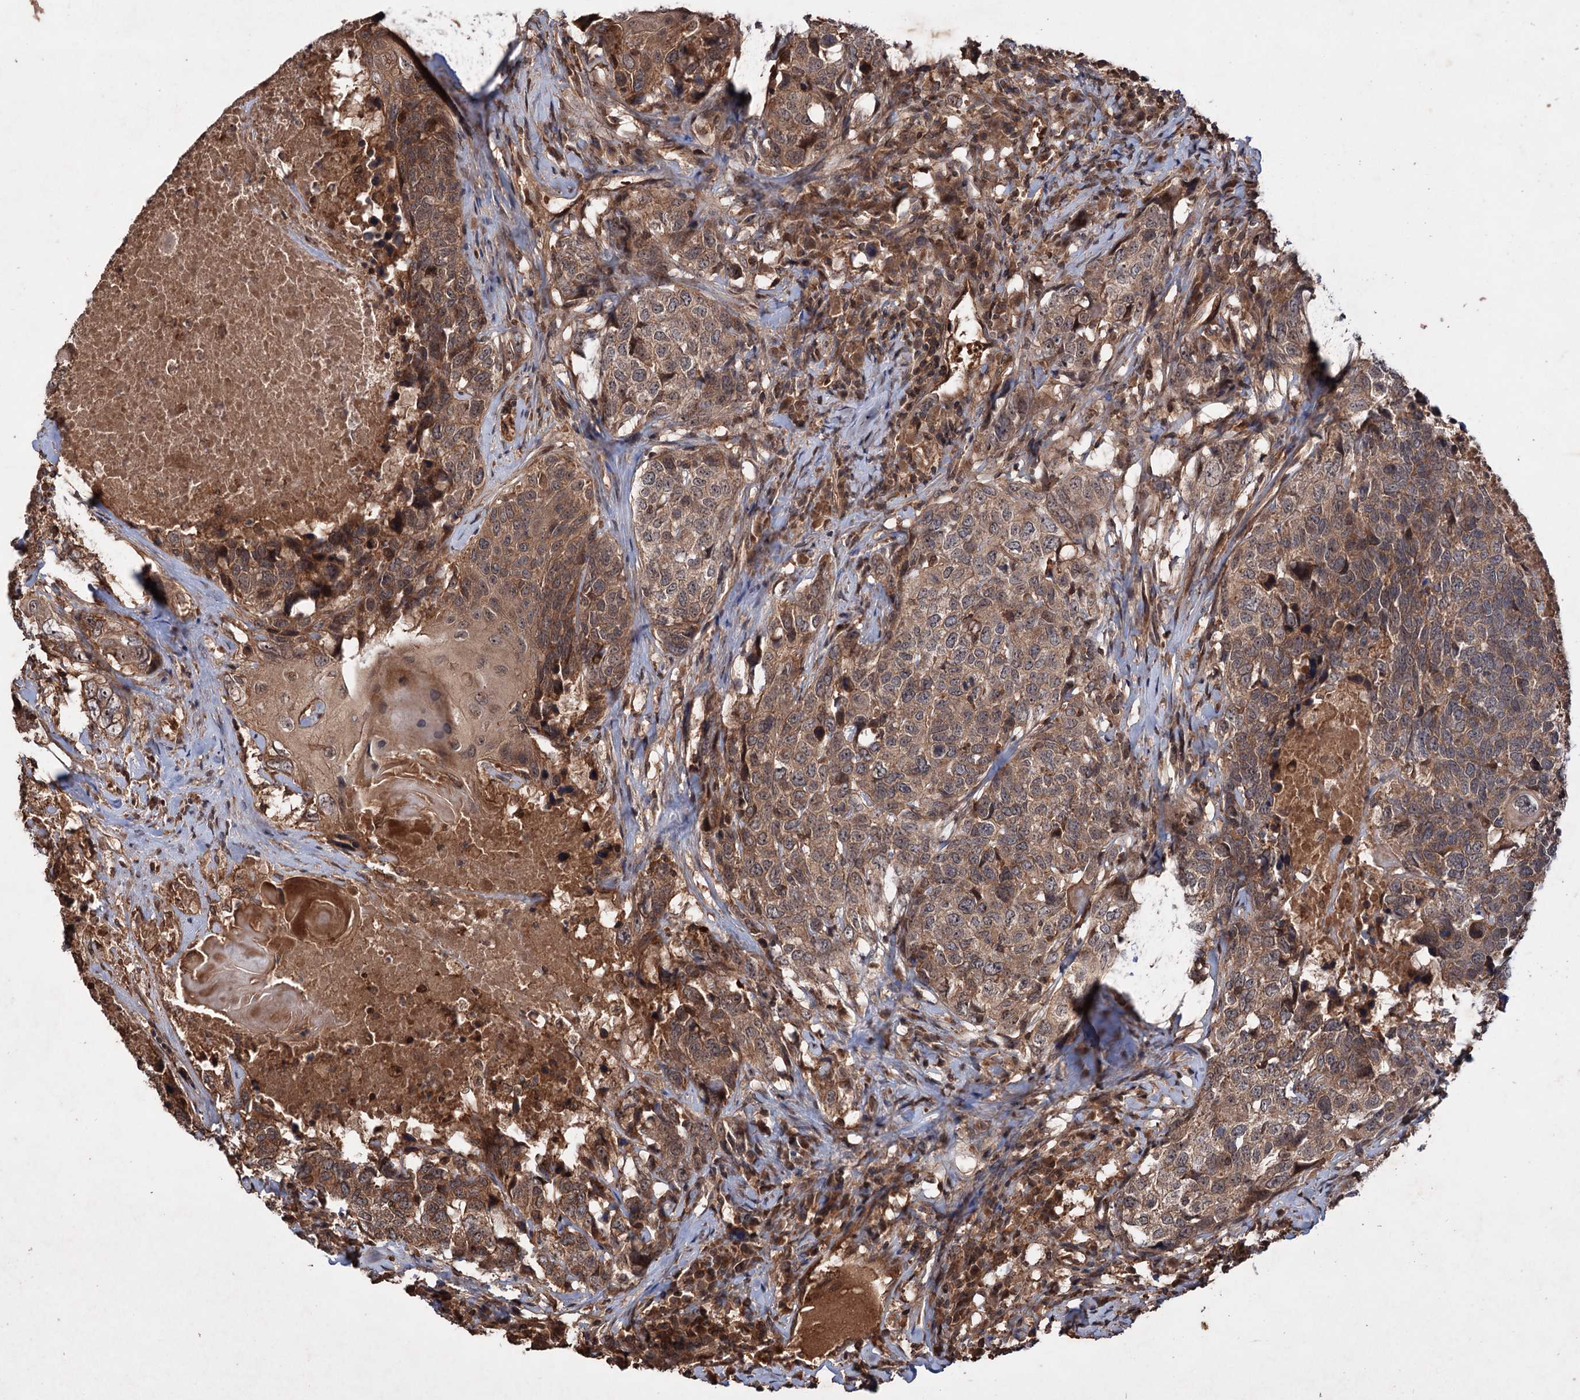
{"staining": {"intensity": "moderate", "quantity": ">75%", "location": "cytoplasmic/membranous,nuclear"}, "tissue": "head and neck cancer", "cell_type": "Tumor cells", "image_type": "cancer", "snomed": [{"axis": "morphology", "description": "Squamous cell carcinoma, NOS"}, {"axis": "topography", "description": "Head-Neck"}], "caption": "Immunohistochemistry staining of head and neck squamous cell carcinoma, which exhibits medium levels of moderate cytoplasmic/membranous and nuclear expression in about >75% of tumor cells indicating moderate cytoplasmic/membranous and nuclear protein expression. The staining was performed using DAB (3,3'-diaminobenzidine) (brown) for protein detection and nuclei were counterstained in hematoxylin (blue).", "gene": "ADK", "patient": {"sex": "male", "age": 66}}